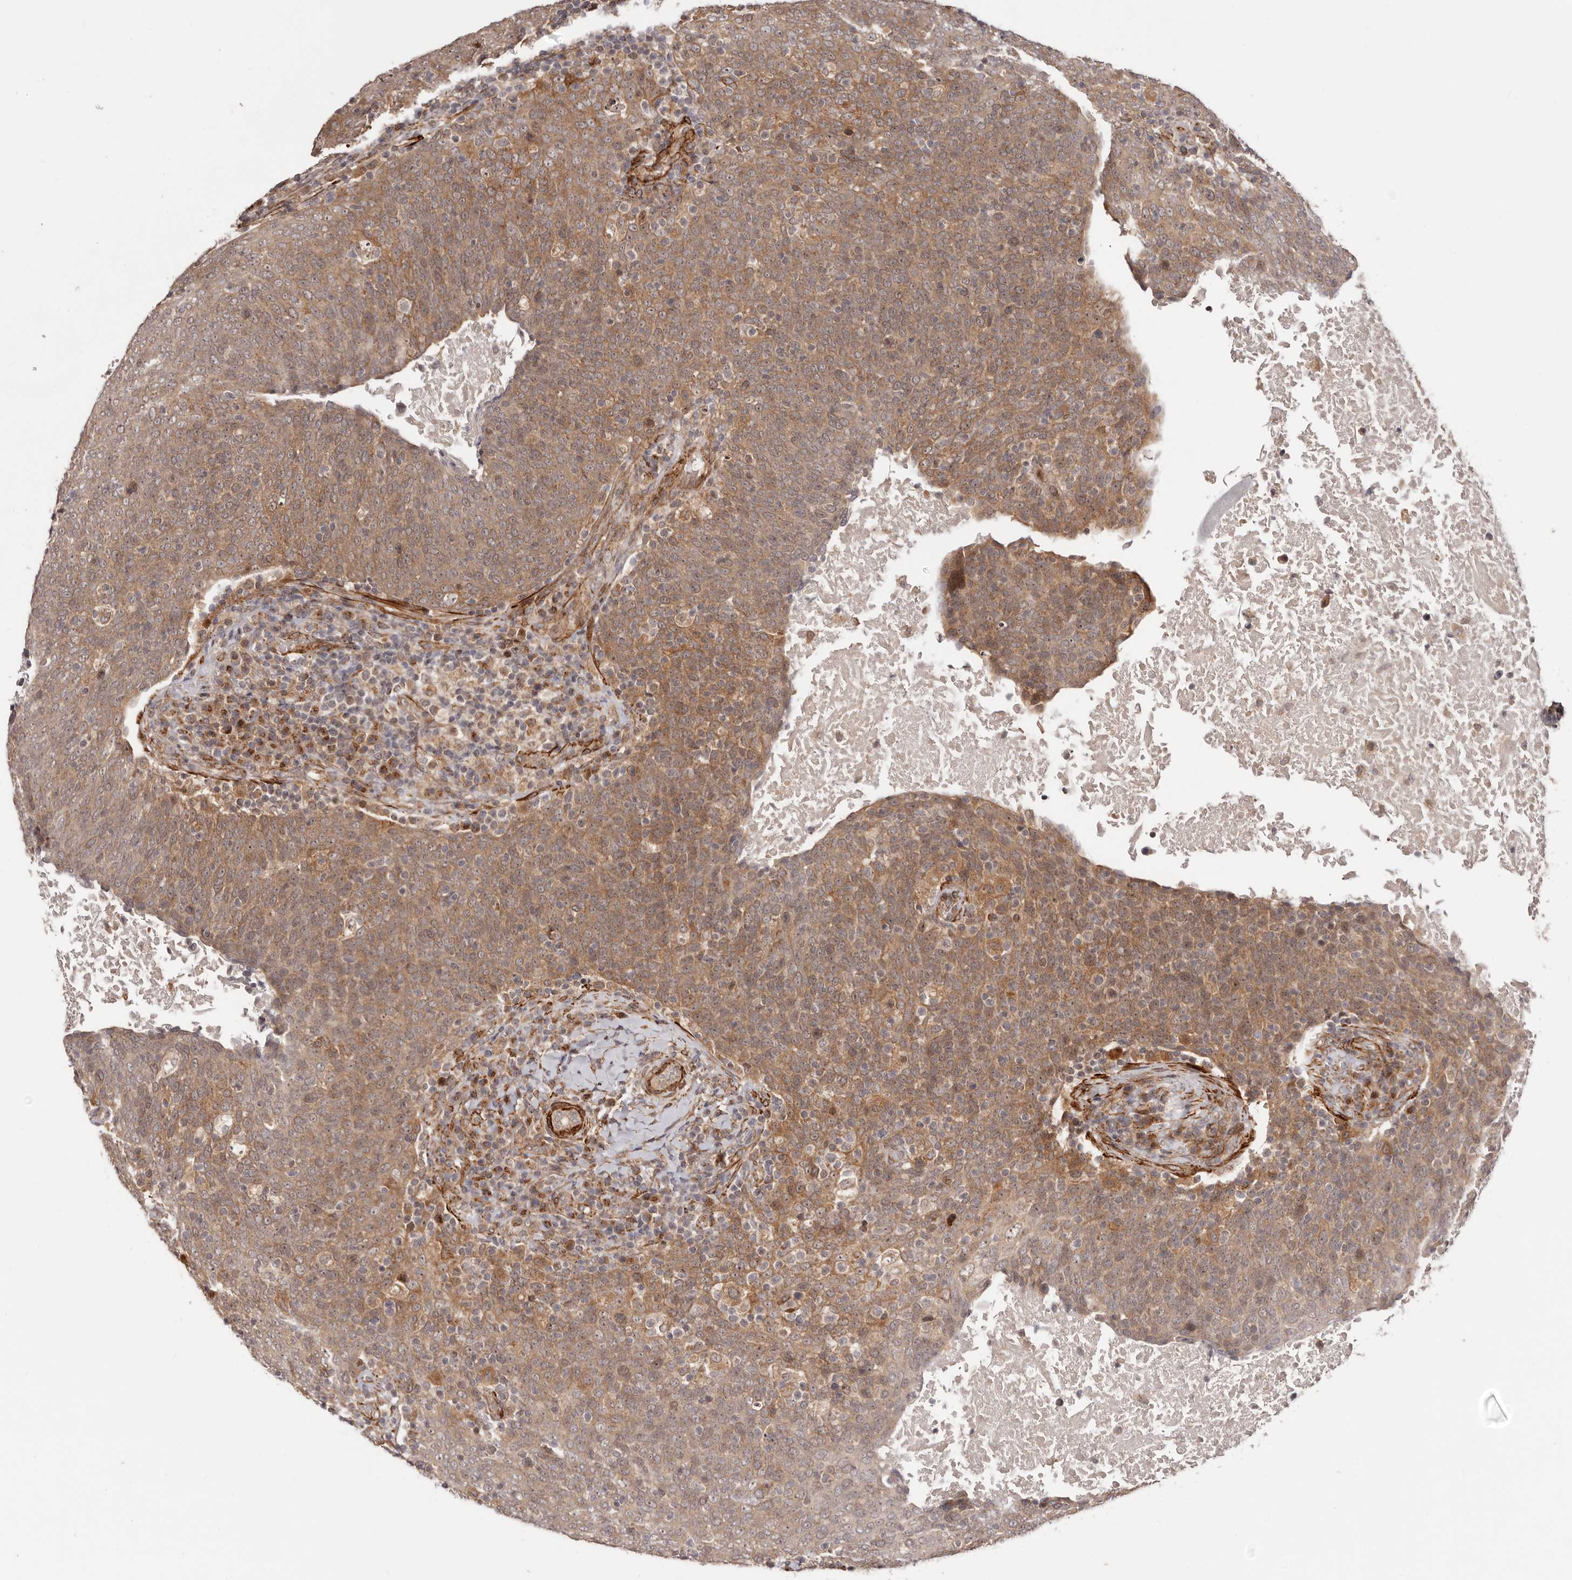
{"staining": {"intensity": "moderate", "quantity": ">75%", "location": "cytoplasmic/membranous"}, "tissue": "head and neck cancer", "cell_type": "Tumor cells", "image_type": "cancer", "snomed": [{"axis": "morphology", "description": "Squamous cell carcinoma, NOS"}, {"axis": "morphology", "description": "Squamous cell carcinoma, metastatic, NOS"}, {"axis": "topography", "description": "Lymph node"}, {"axis": "topography", "description": "Head-Neck"}], "caption": "Immunohistochemical staining of squamous cell carcinoma (head and neck) reveals medium levels of moderate cytoplasmic/membranous protein positivity in approximately >75% of tumor cells.", "gene": "MICAL2", "patient": {"sex": "male", "age": 62}}